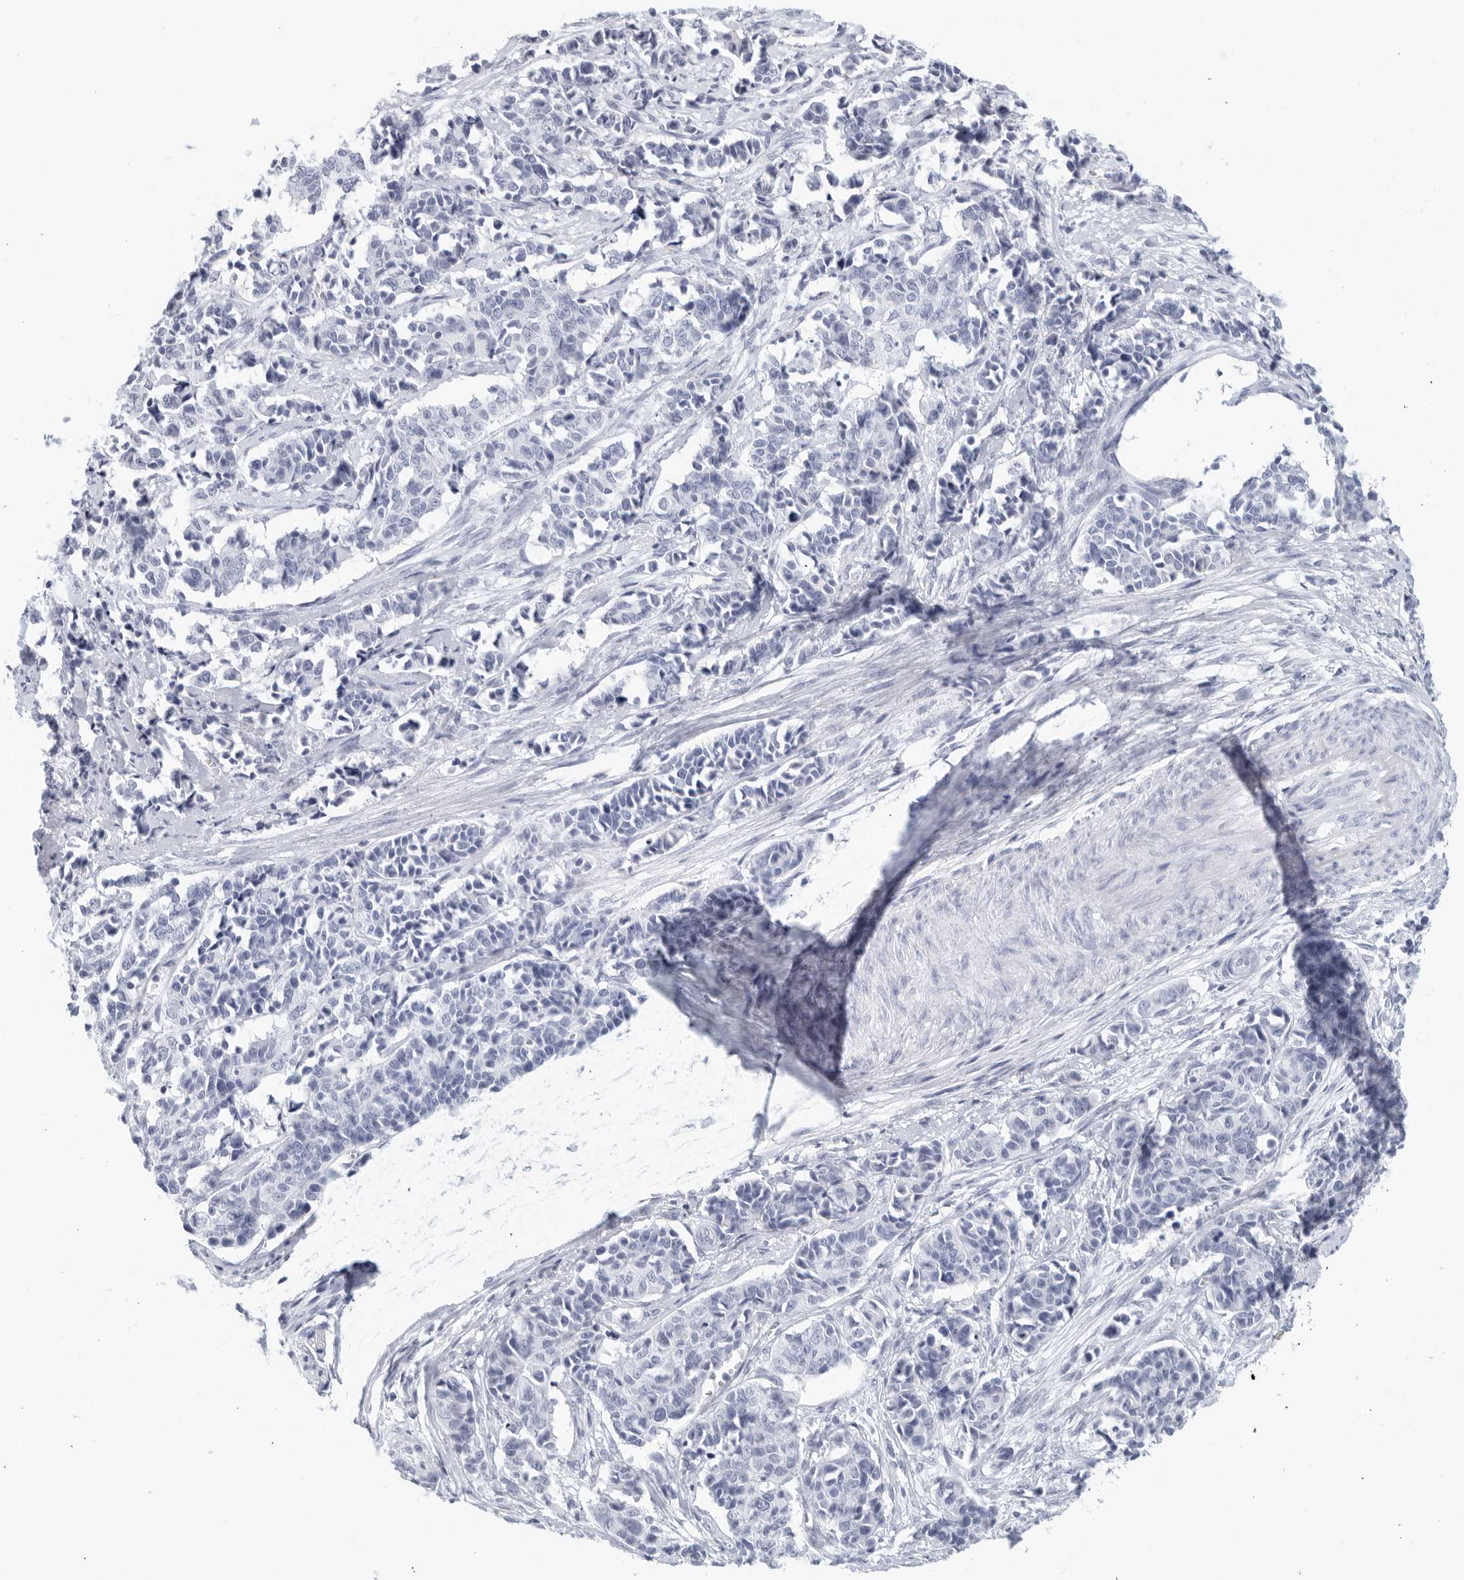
{"staining": {"intensity": "negative", "quantity": "none", "location": "none"}, "tissue": "cervical cancer", "cell_type": "Tumor cells", "image_type": "cancer", "snomed": [{"axis": "morphology", "description": "Normal tissue, NOS"}, {"axis": "morphology", "description": "Squamous cell carcinoma, NOS"}, {"axis": "topography", "description": "Cervix"}], "caption": "This is an immunohistochemistry micrograph of cervical squamous cell carcinoma. There is no staining in tumor cells.", "gene": "FGG", "patient": {"sex": "female", "age": 35}}